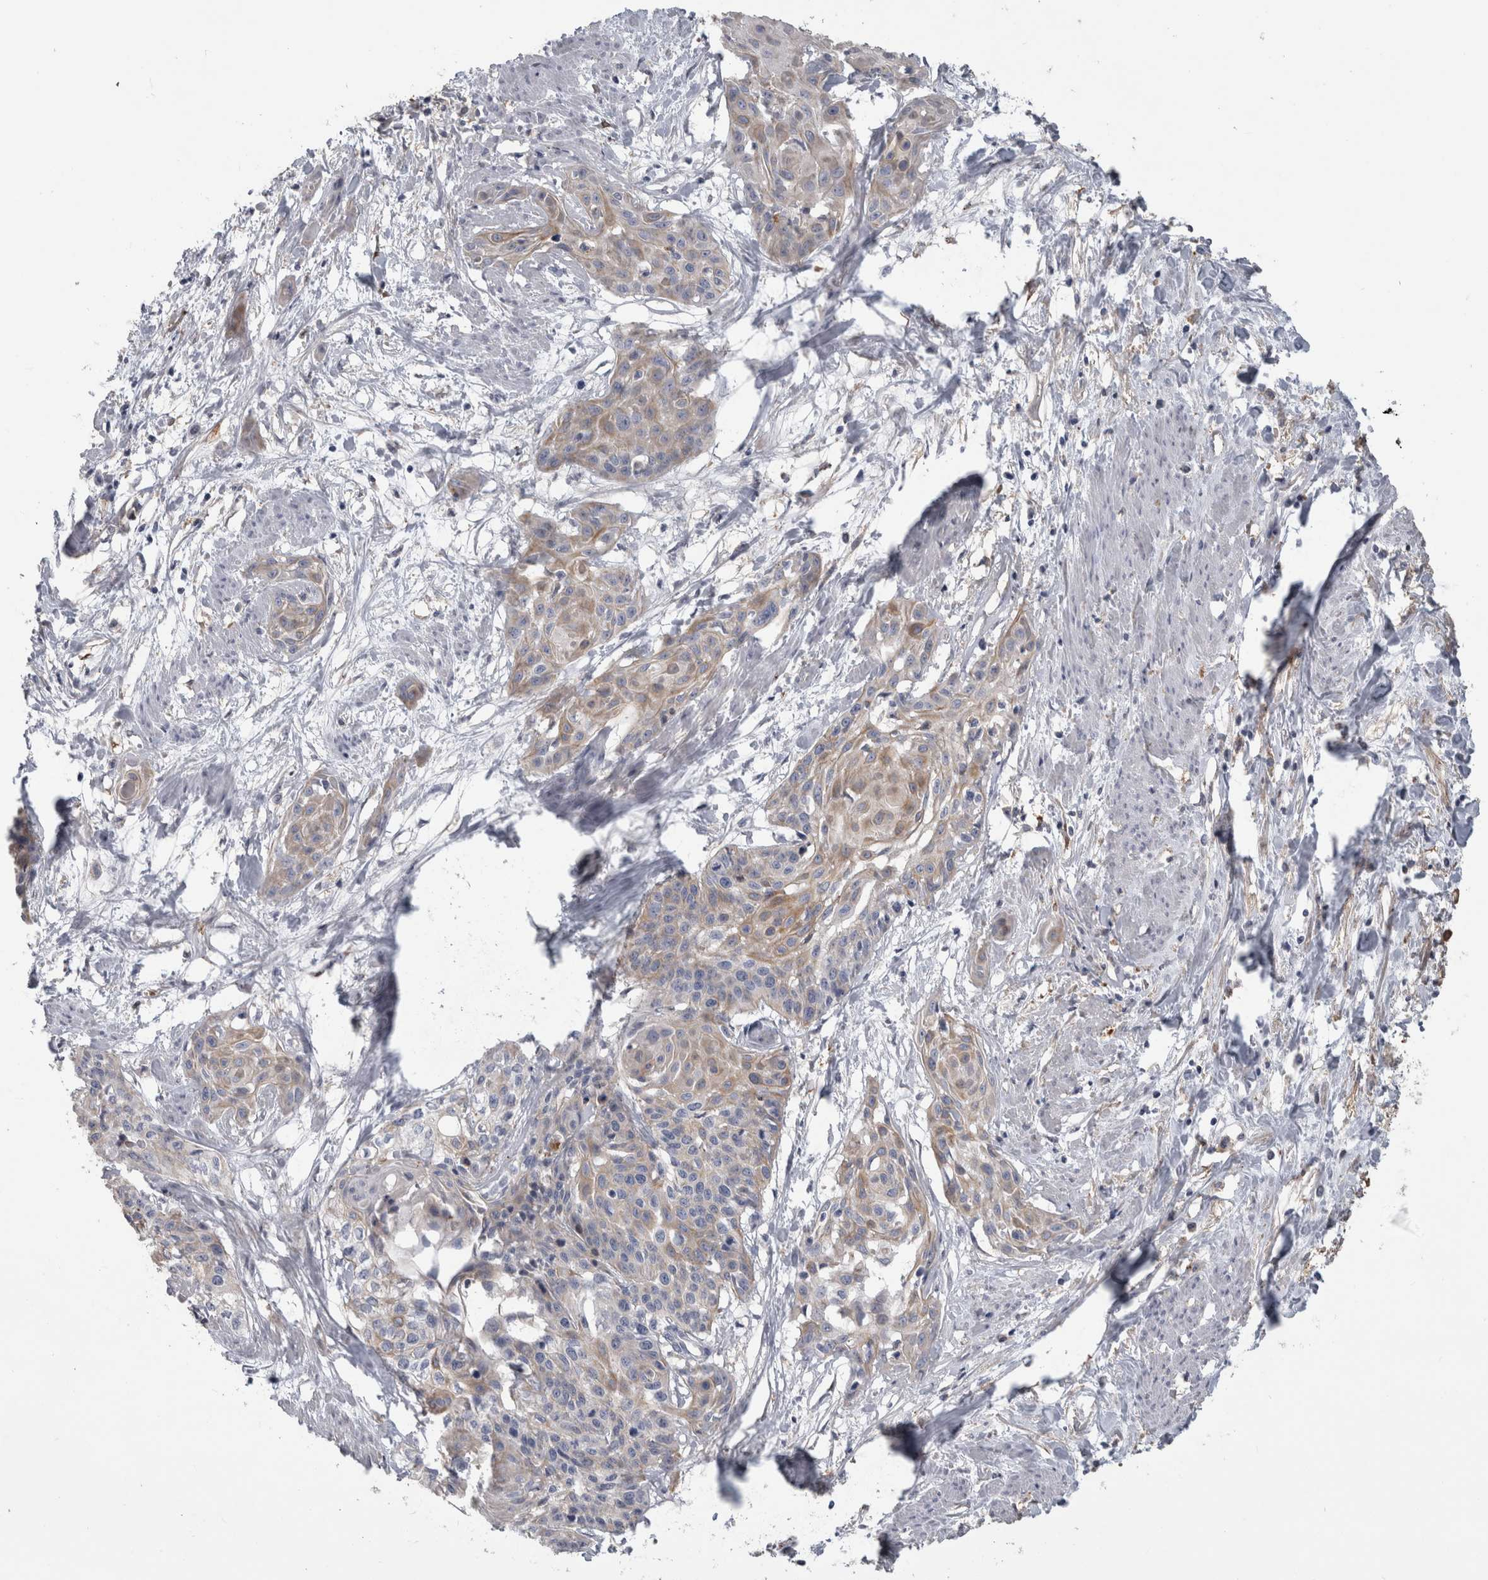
{"staining": {"intensity": "weak", "quantity": "25%-75%", "location": "cytoplasmic/membranous"}, "tissue": "cervical cancer", "cell_type": "Tumor cells", "image_type": "cancer", "snomed": [{"axis": "morphology", "description": "Squamous cell carcinoma, NOS"}, {"axis": "topography", "description": "Cervix"}], "caption": "Human cervical cancer stained for a protein (brown) exhibits weak cytoplasmic/membranous positive positivity in approximately 25%-75% of tumor cells.", "gene": "DNAJC24", "patient": {"sex": "female", "age": 57}}